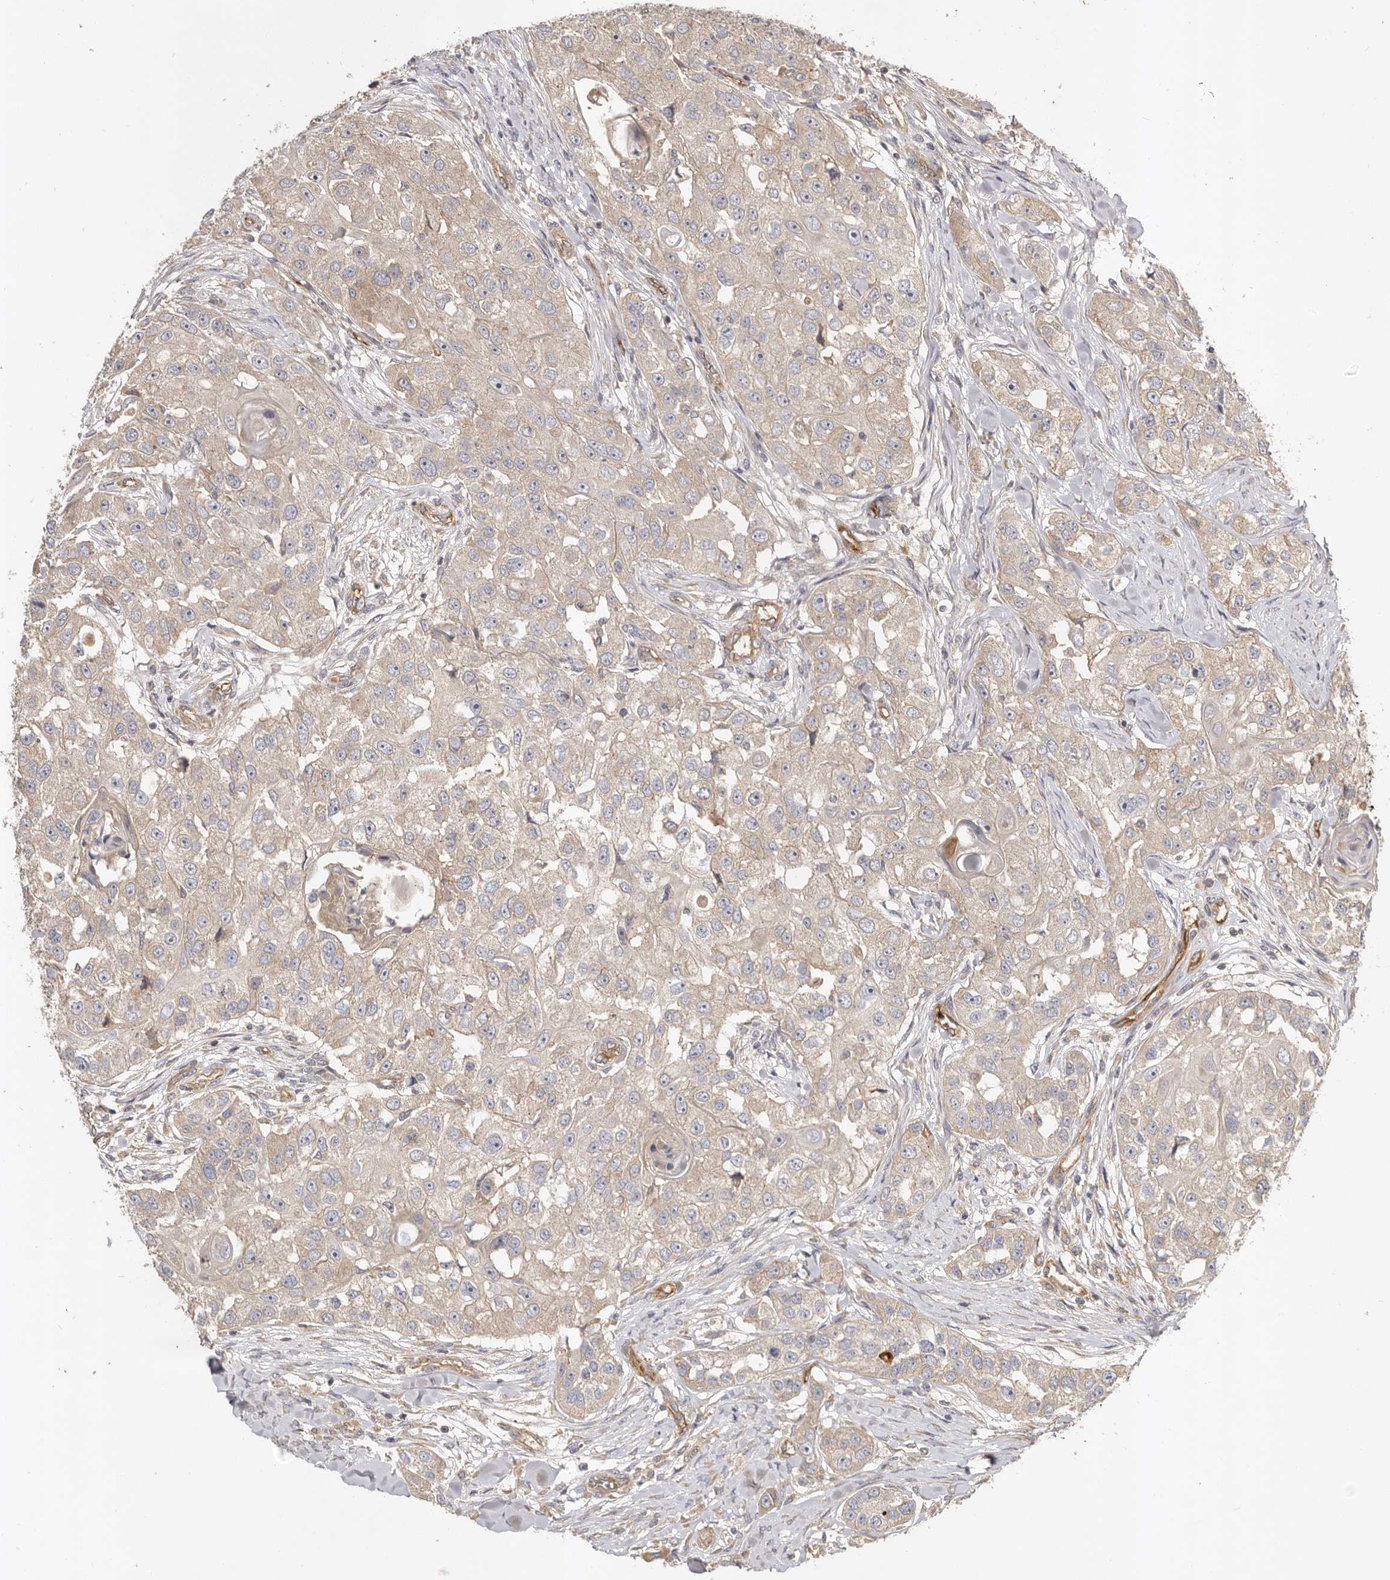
{"staining": {"intensity": "weak", "quantity": ">75%", "location": "cytoplasmic/membranous"}, "tissue": "head and neck cancer", "cell_type": "Tumor cells", "image_type": "cancer", "snomed": [{"axis": "morphology", "description": "Normal tissue, NOS"}, {"axis": "morphology", "description": "Squamous cell carcinoma, NOS"}, {"axis": "topography", "description": "Skeletal muscle"}, {"axis": "topography", "description": "Head-Neck"}], "caption": "The micrograph demonstrates staining of head and neck cancer, revealing weak cytoplasmic/membranous protein staining (brown color) within tumor cells.", "gene": "ADAMTS9", "patient": {"sex": "male", "age": 51}}